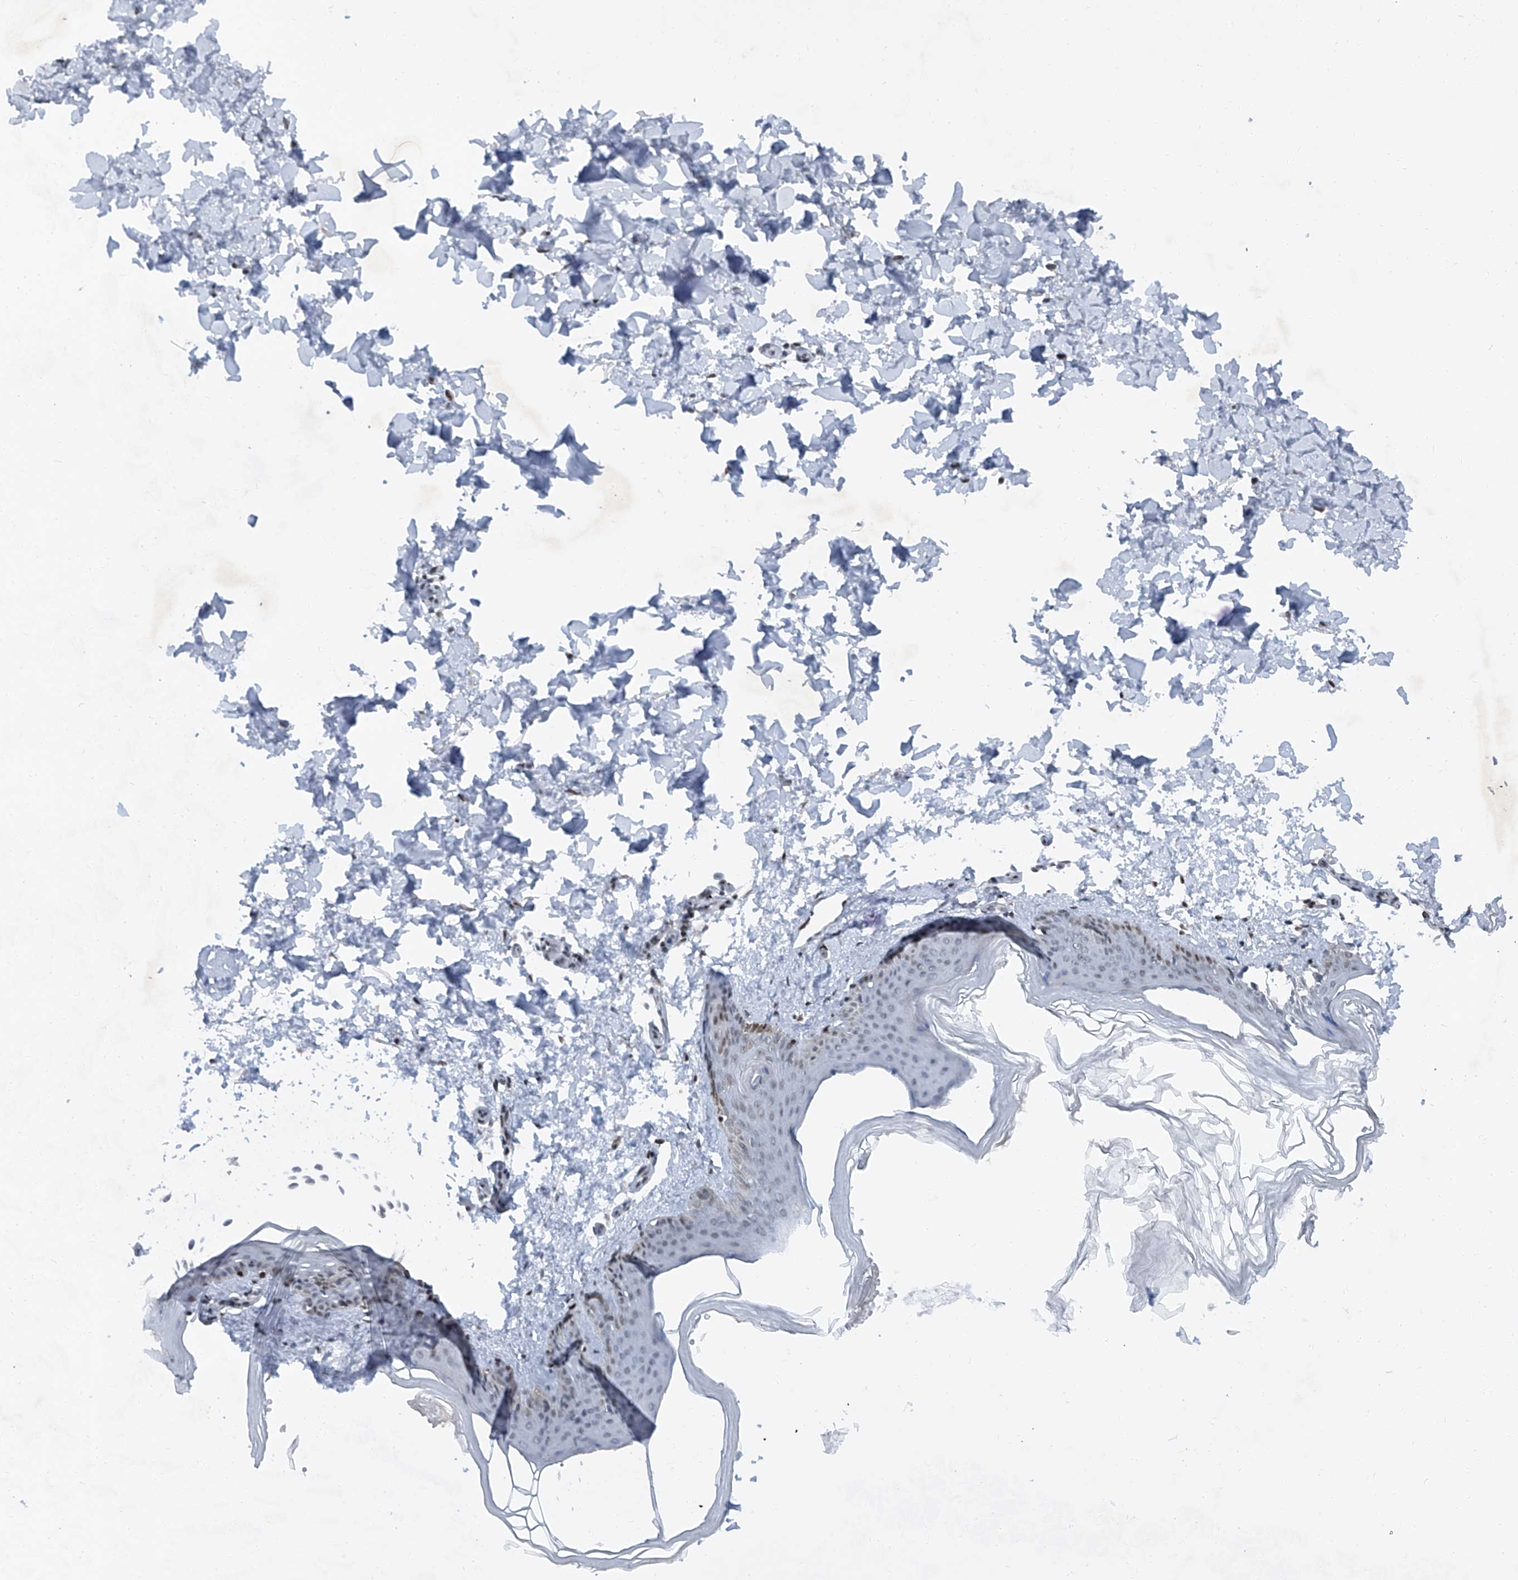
{"staining": {"intensity": "moderate", "quantity": ">75%", "location": "nuclear"}, "tissue": "skin", "cell_type": "Fibroblasts", "image_type": "normal", "snomed": [{"axis": "morphology", "description": "Normal tissue, NOS"}, {"axis": "topography", "description": "Skin"}], "caption": "Immunohistochemical staining of normal skin reveals medium levels of moderate nuclear expression in approximately >75% of fibroblasts. Using DAB (brown) and hematoxylin (blue) stains, captured at high magnification using brightfield microscopy.", "gene": "BMI1", "patient": {"sex": "female", "age": 27}}